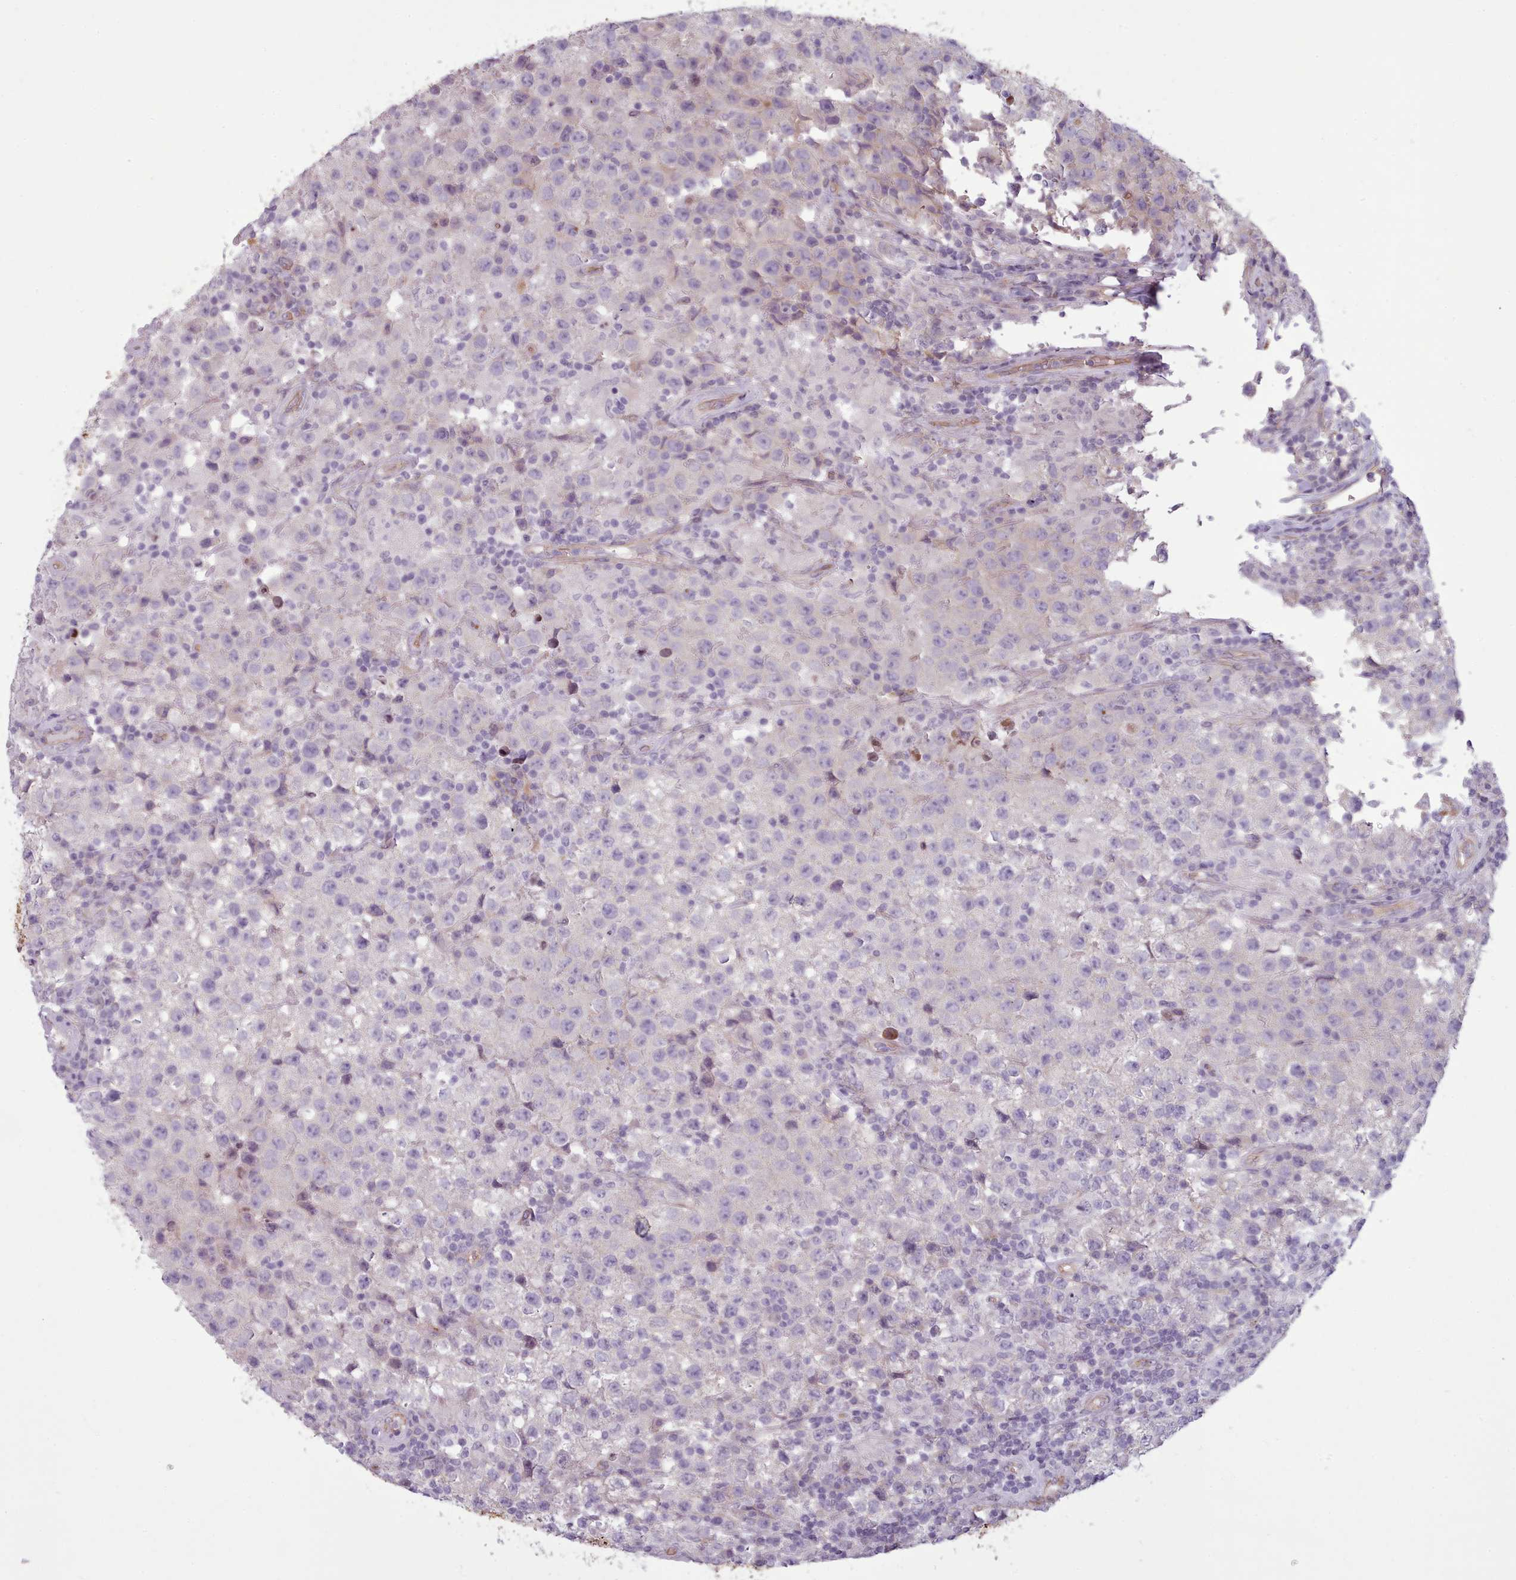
{"staining": {"intensity": "negative", "quantity": "none", "location": "none"}, "tissue": "testis cancer", "cell_type": "Tumor cells", "image_type": "cancer", "snomed": [{"axis": "morphology", "description": "Seminoma, NOS"}, {"axis": "morphology", "description": "Carcinoma, Embryonal, NOS"}, {"axis": "topography", "description": "Testis"}], "caption": "A high-resolution photomicrograph shows immunohistochemistry staining of seminoma (testis), which exhibits no significant positivity in tumor cells.", "gene": "PLD4", "patient": {"sex": "male", "age": 41}}